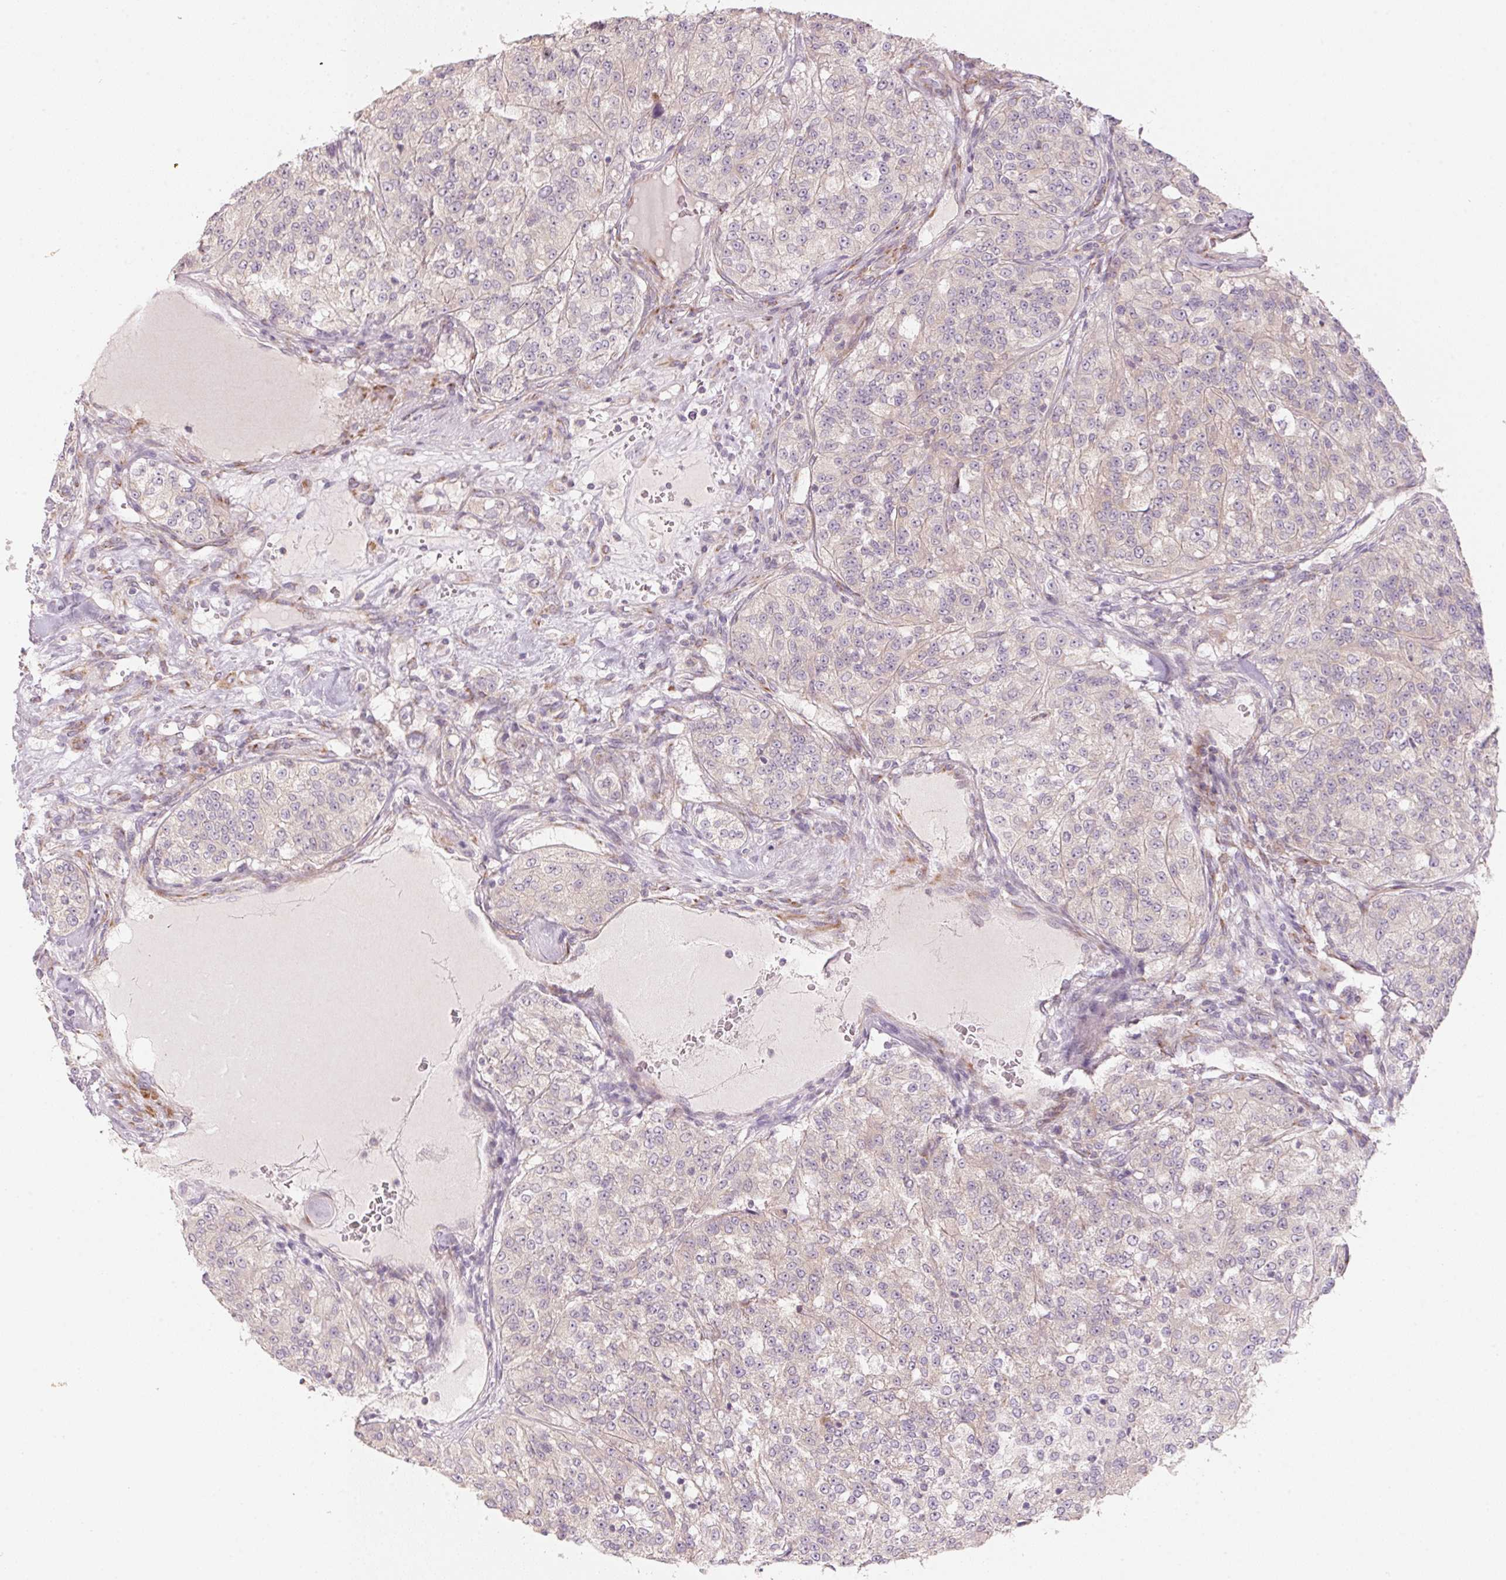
{"staining": {"intensity": "negative", "quantity": "none", "location": "none"}, "tissue": "renal cancer", "cell_type": "Tumor cells", "image_type": "cancer", "snomed": [{"axis": "morphology", "description": "Adenocarcinoma, NOS"}, {"axis": "topography", "description": "Kidney"}], "caption": "Histopathology image shows no significant protein expression in tumor cells of adenocarcinoma (renal).", "gene": "BLOC1S2", "patient": {"sex": "female", "age": 63}}